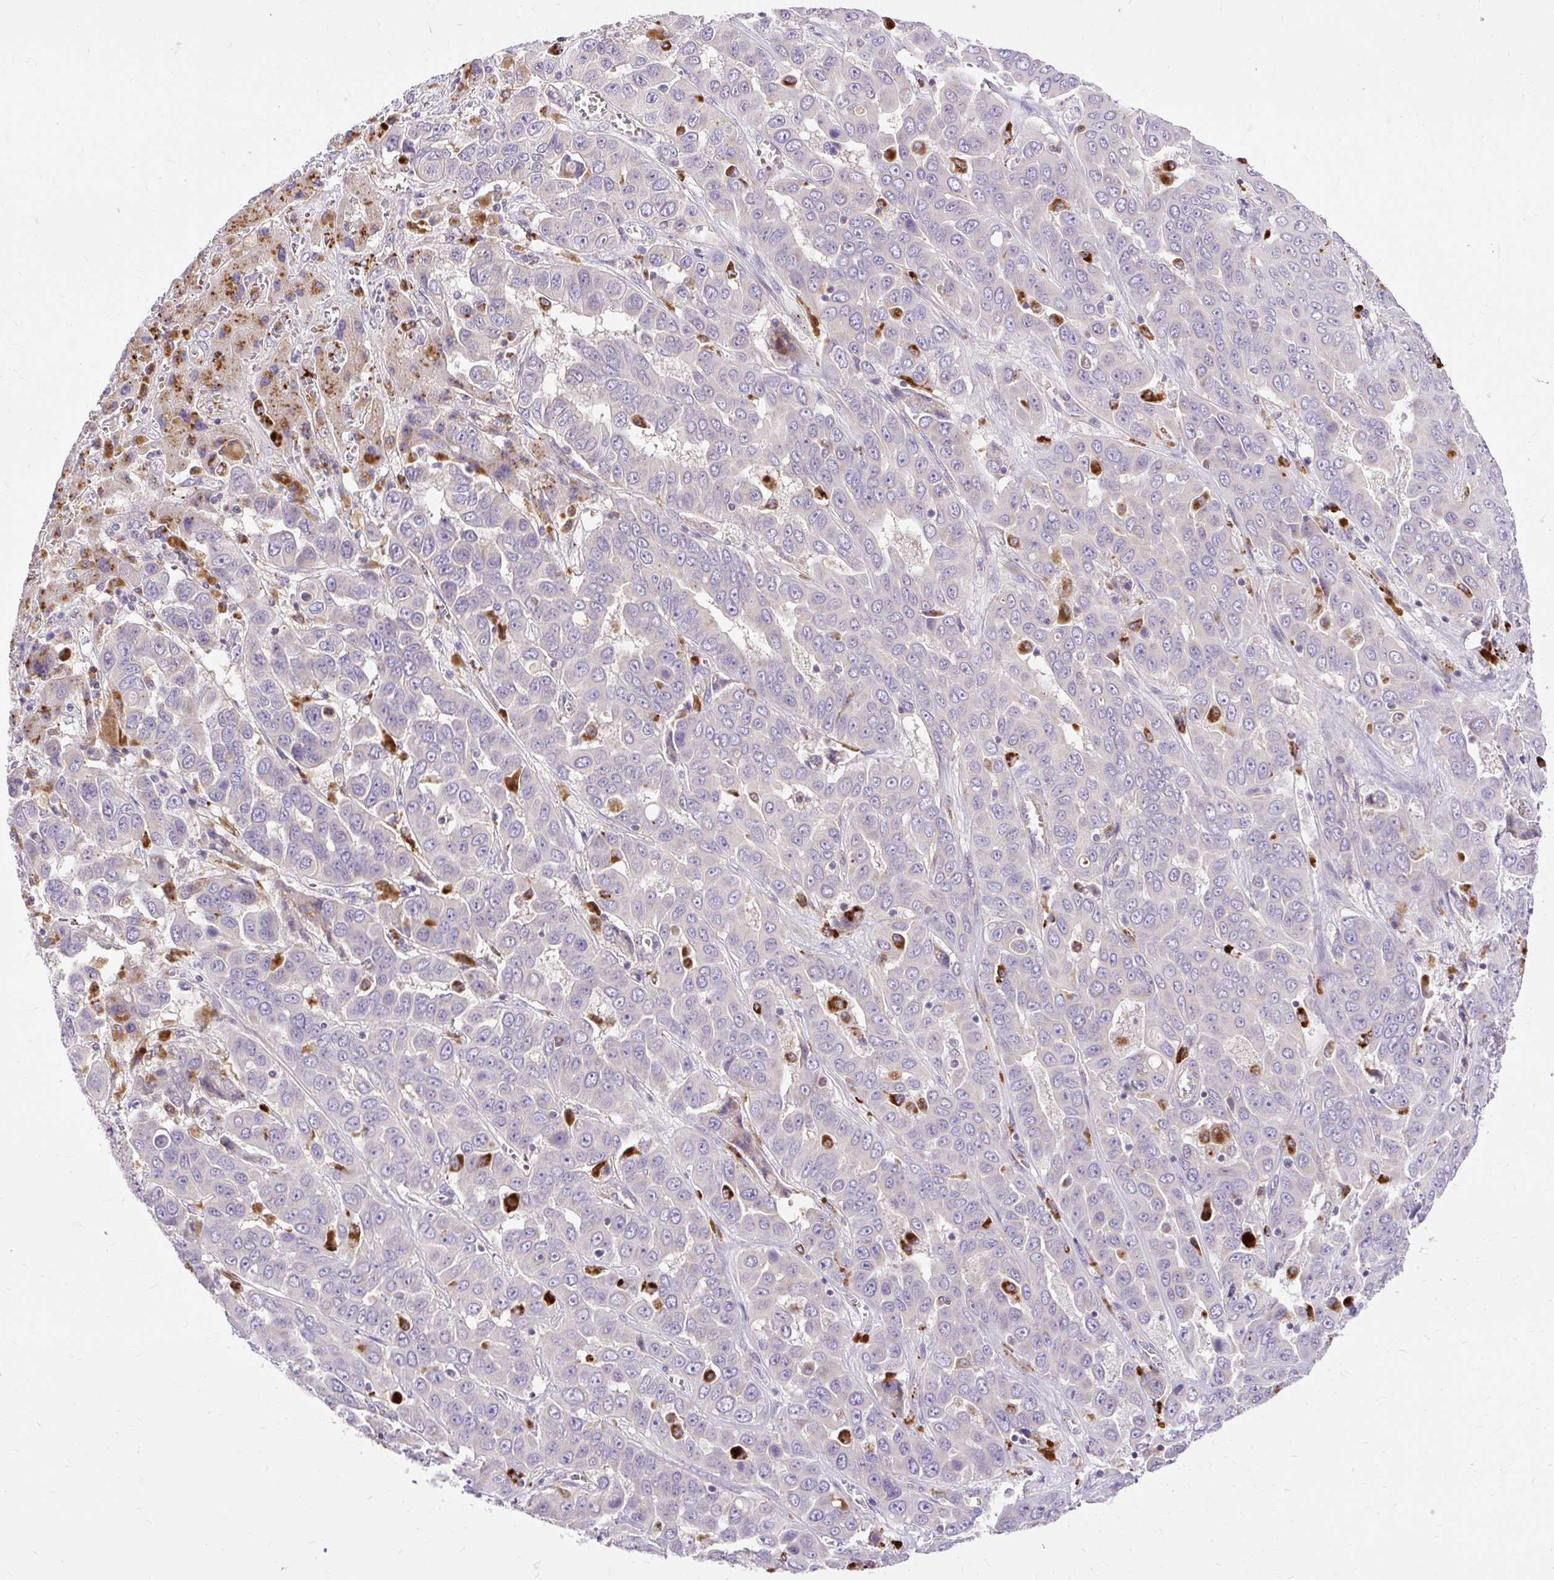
{"staining": {"intensity": "negative", "quantity": "none", "location": "none"}, "tissue": "liver cancer", "cell_type": "Tumor cells", "image_type": "cancer", "snomed": [{"axis": "morphology", "description": "Cholangiocarcinoma"}, {"axis": "topography", "description": "Liver"}], "caption": "Liver cancer (cholangiocarcinoma) was stained to show a protein in brown. There is no significant staining in tumor cells.", "gene": "HEXB", "patient": {"sex": "female", "age": 52}}